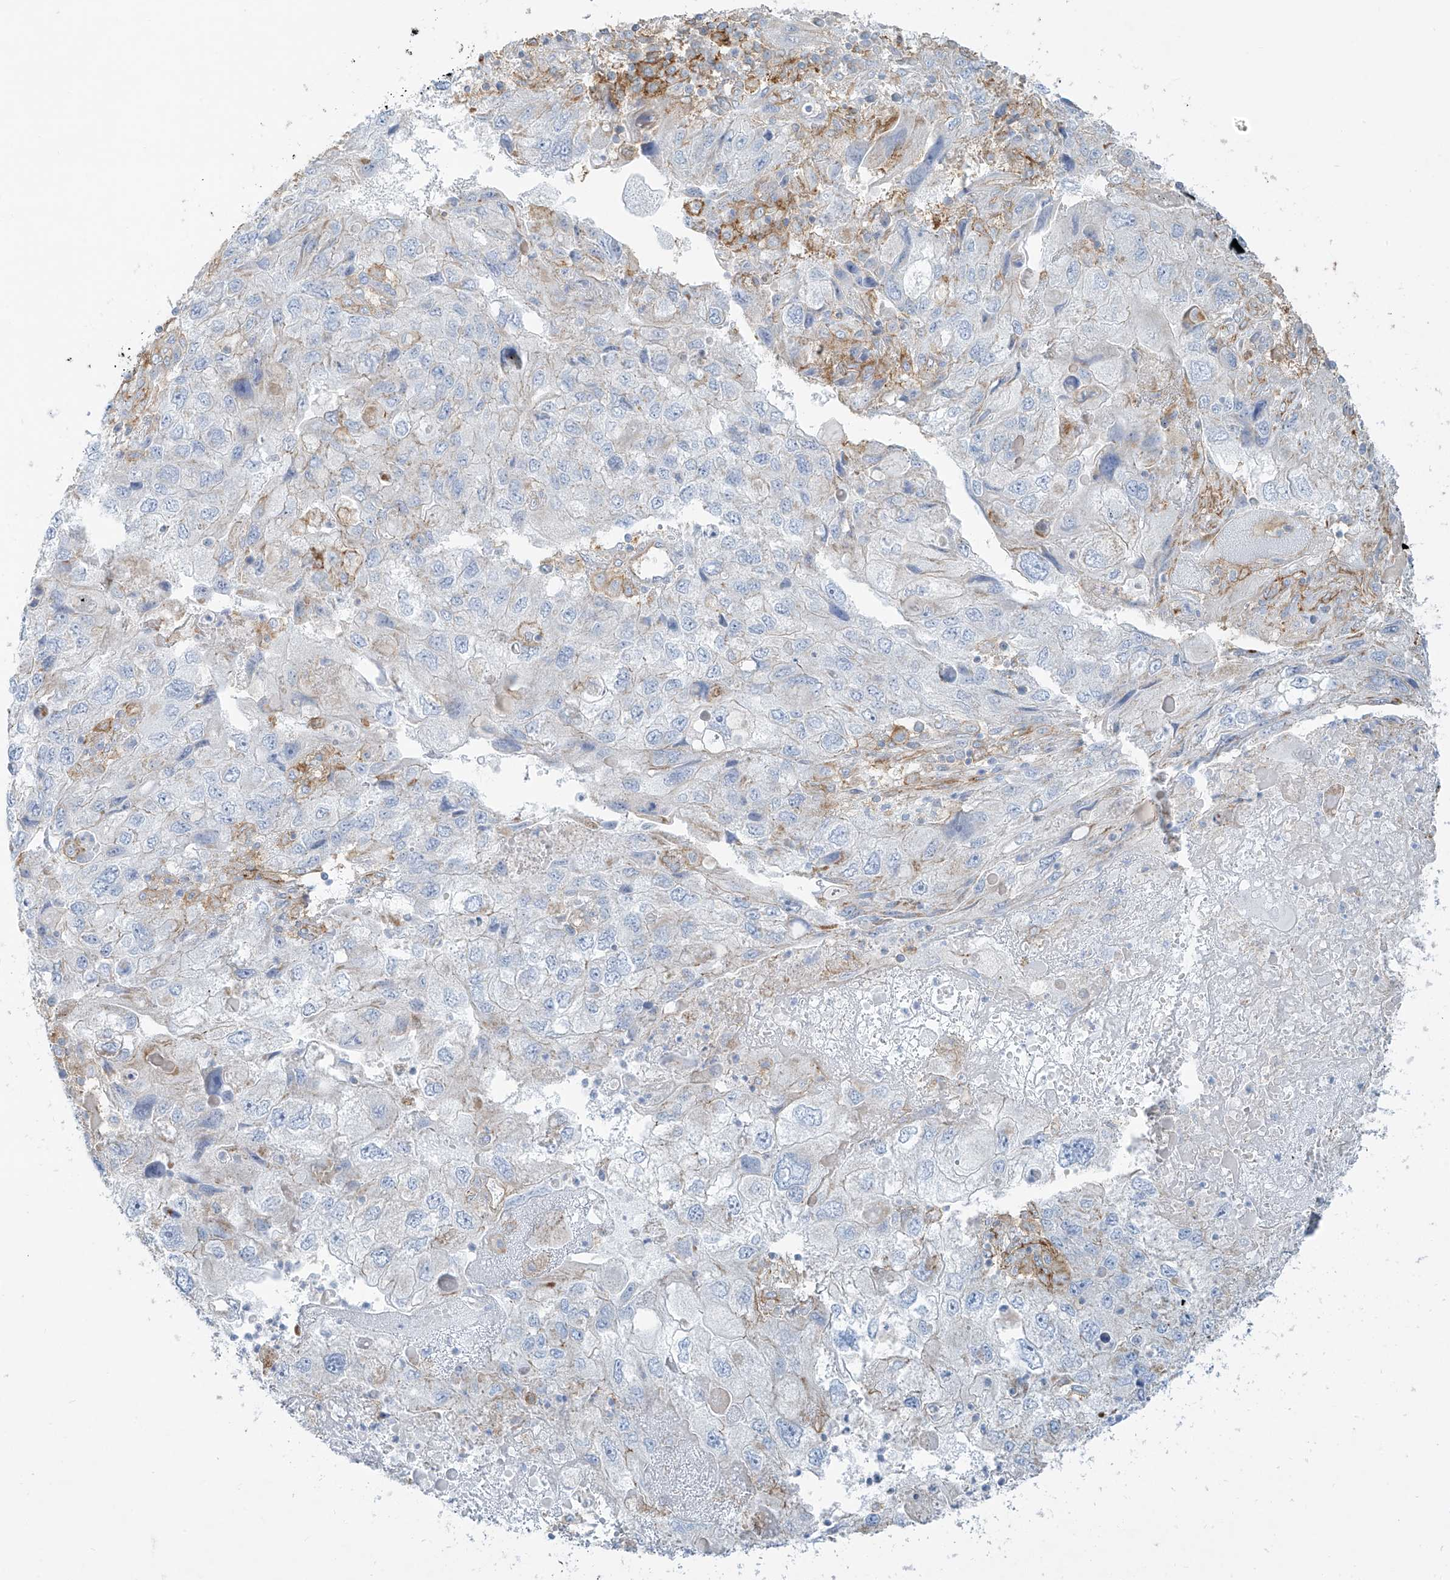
{"staining": {"intensity": "negative", "quantity": "none", "location": "none"}, "tissue": "endometrial cancer", "cell_type": "Tumor cells", "image_type": "cancer", "snomed": [{"axis": "morphology", "description": "Adenocarcinoma, NOS"}, {"axis": "topography", "description": "Endometrium"}], "caption": "Endometrial adenocarcinoma was stained to show a protein in brown. There is no significant staining in tumor cells.", "gene": "VAMP5", "patient": {"sex": "female", "age": 49}}